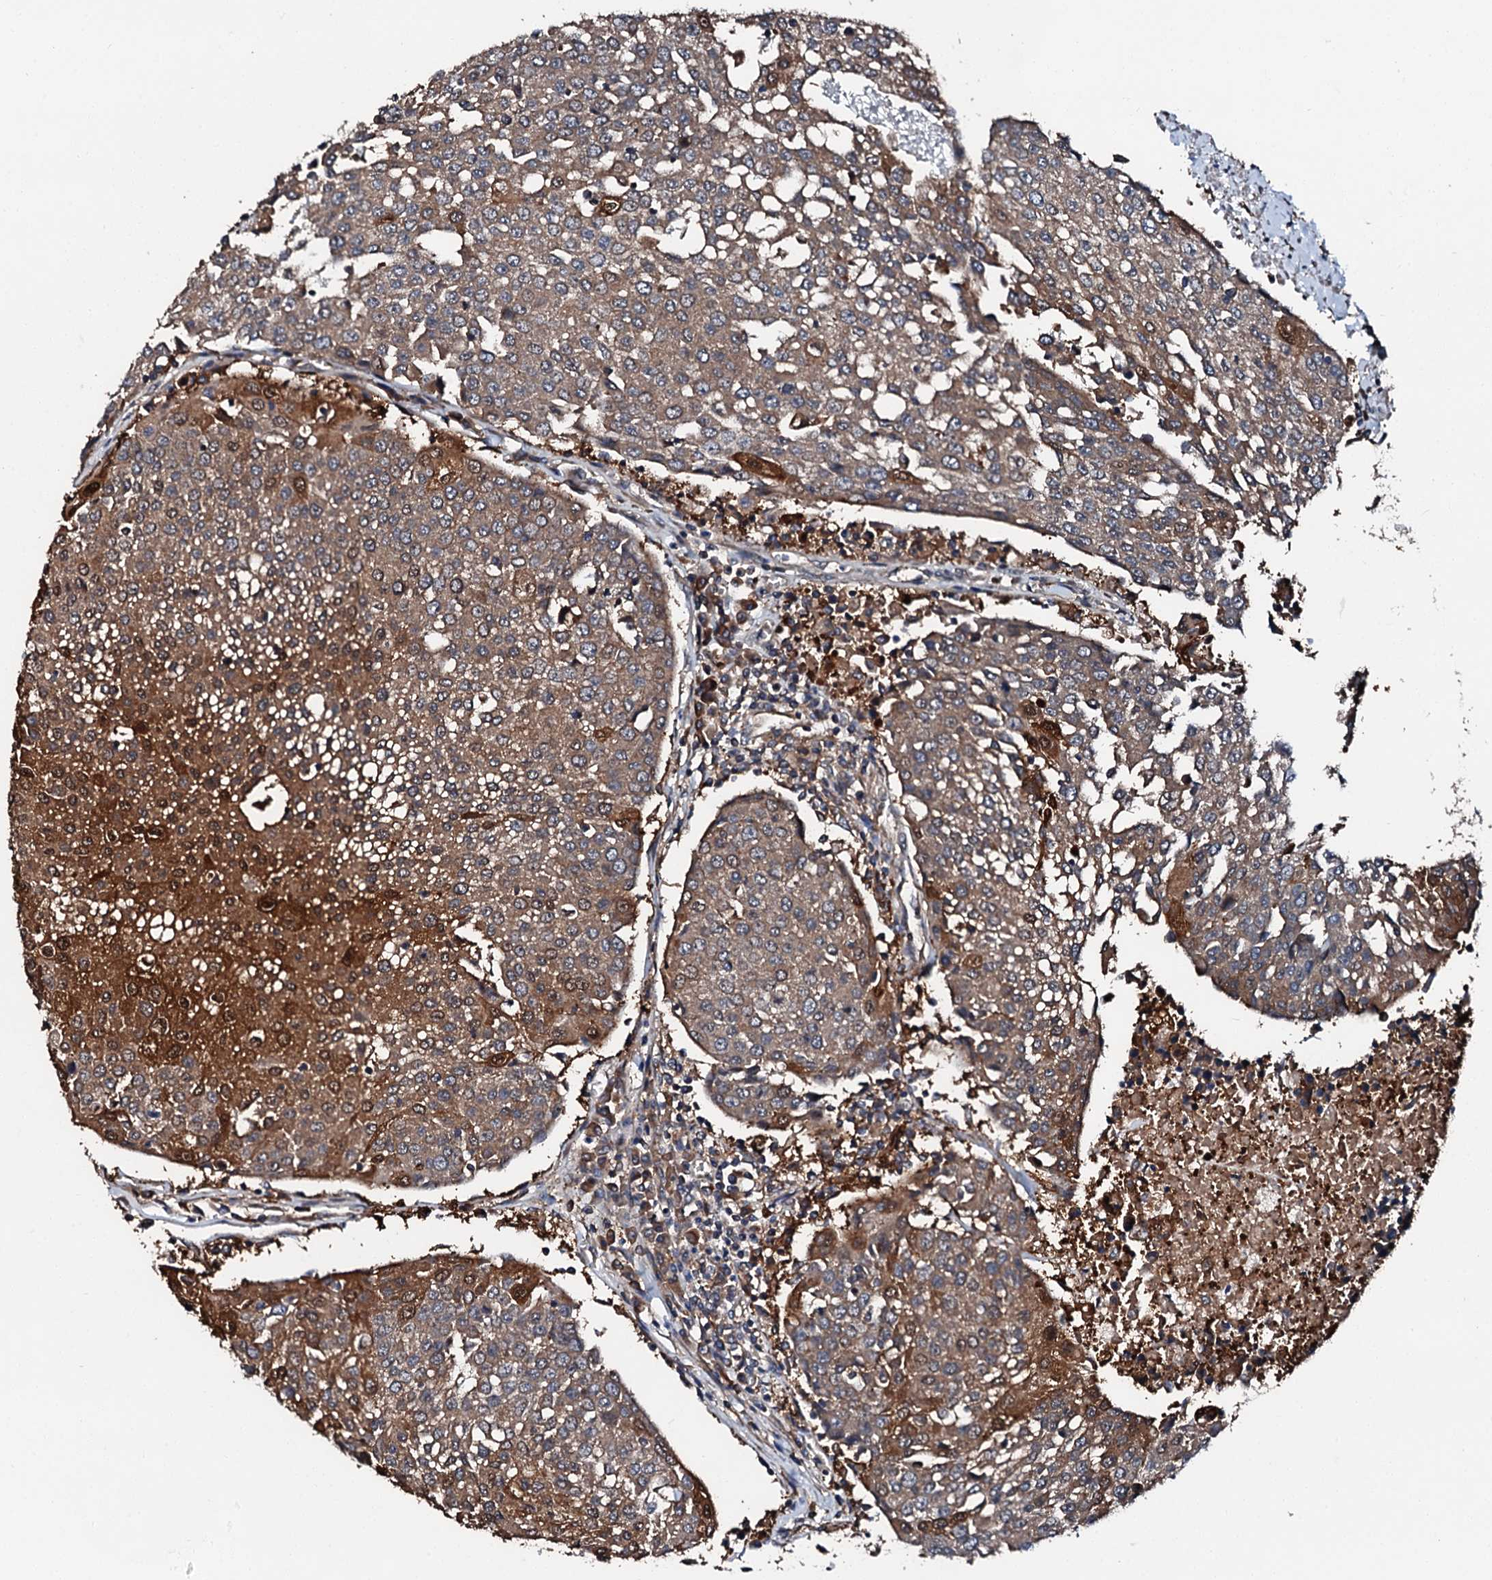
{"staining": {"intensity": "moderate", "quantity": ">75%", "location": "cytoplasmic/membranous"}, "tissue": "urothelial cancer", "cell_type": "Tumor cells", "image_type": "cancer", "snomed": [{"axis": "morphology", "description": "Urothelial carcinoma, High grade"}, {"axis": "topography", "description": "Urinary bladder"}], "caption": "High-grade urothelial carcinoma stained with a brown dye demonstrates moderate cytoplasmic/membranous positive positivity in approximately >75% of tumor cells.", "gene": "FGD4", "patient": {"sex": "female", "age": 85}}